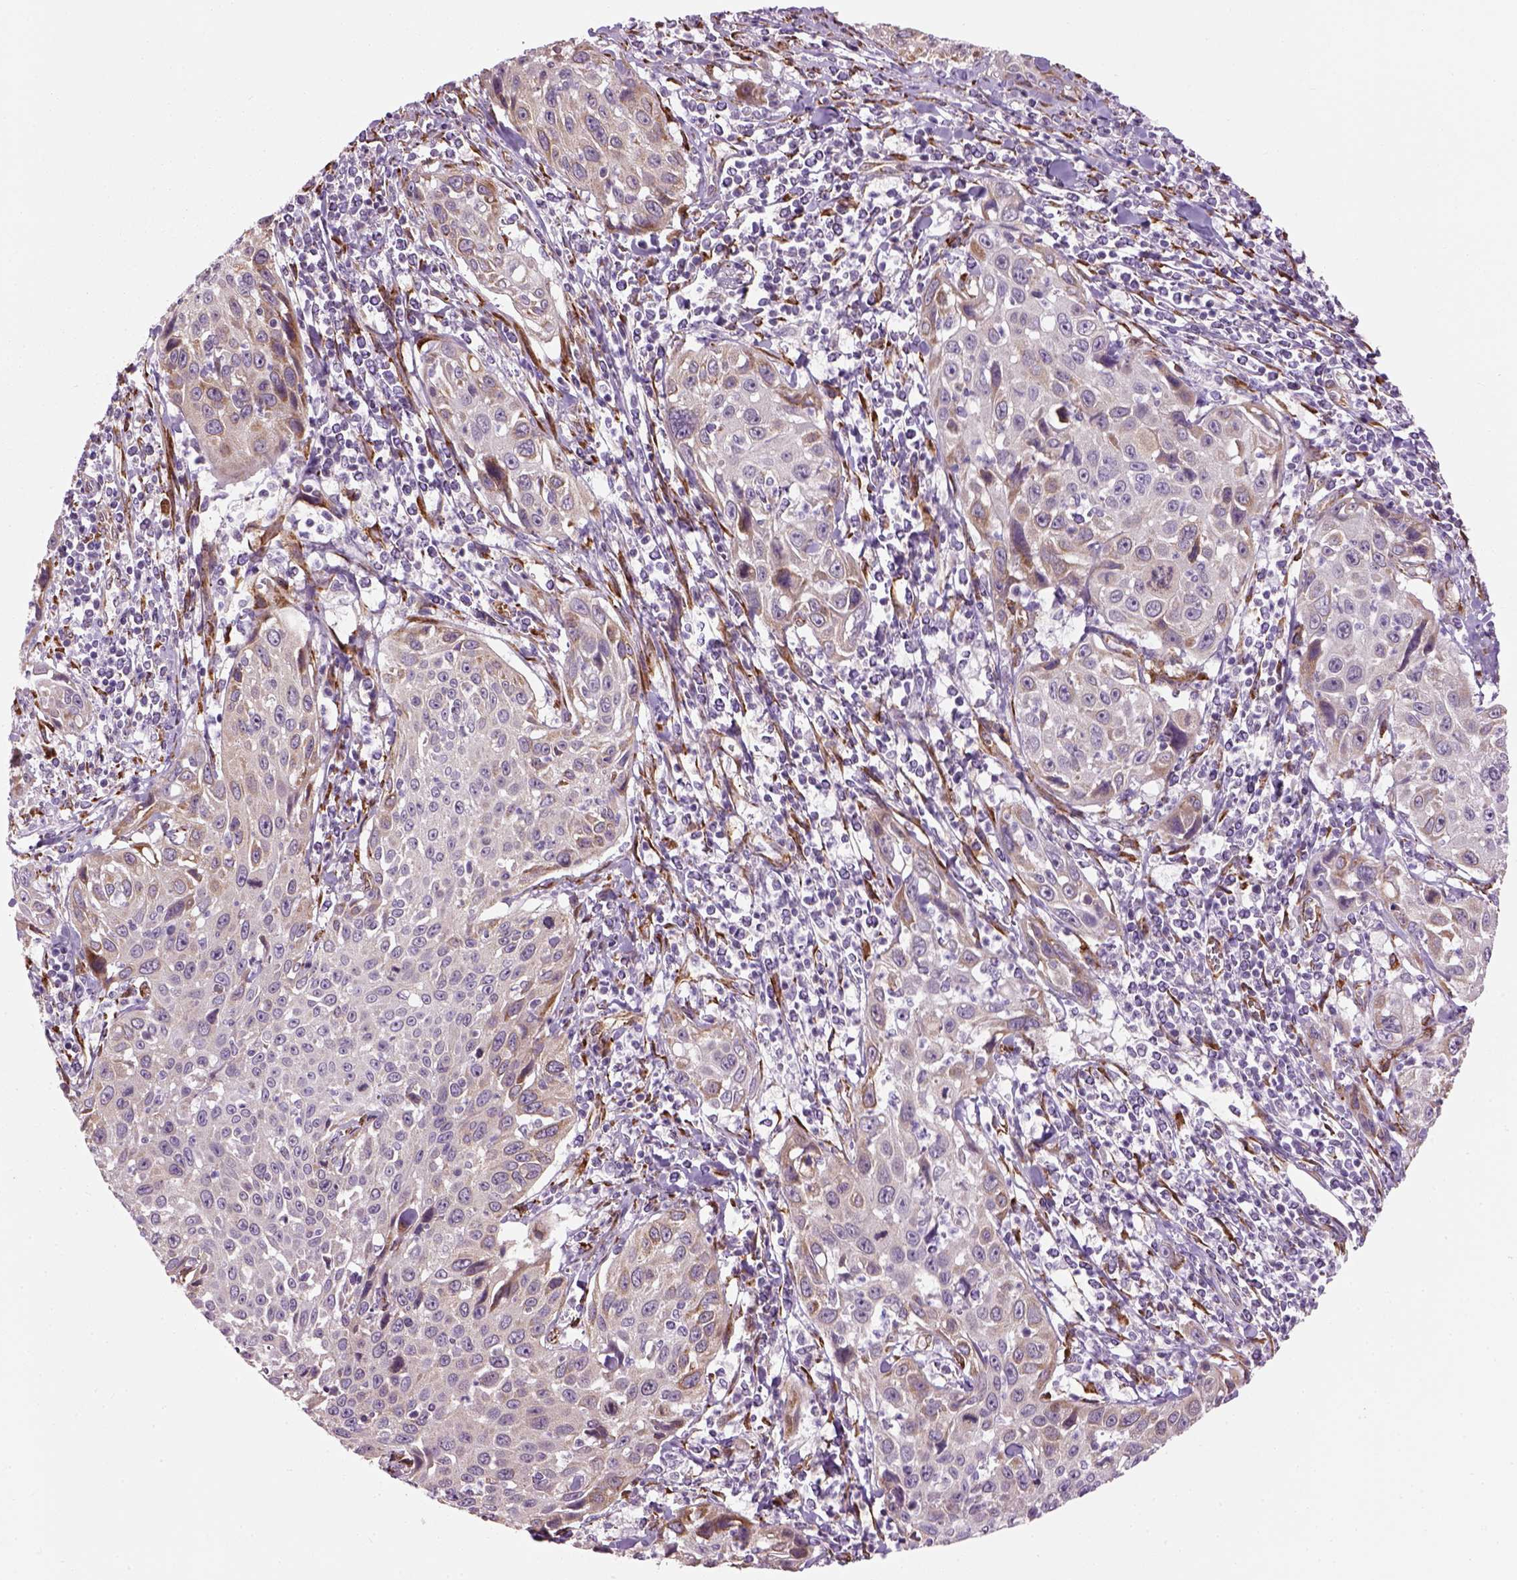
{"staining": {"intensity": "weak", "quantity": "<25%", "location": "cytoplasmic/membranous"}, "tissue": "cervical cancer", "cell_type": "Tumor cells", "image_type": "cancer", "snomed": [{"axis": "morphology", "description": "Squamous cell carcinoma, NOS"}, {"axis": "topography", "description": "Cervix"}], "caption": "Tumor cells show no significant positivity in squamous cell carcinoma (cervical). (Stains: DAB (3,3'-diaminobenzidine) immunohistochemistry with hematoxylin counter stain, Microscopy: brightfield microscopy at high magnification).", "gene": "XK", "patient": {"sex": "female", "age": 26}}